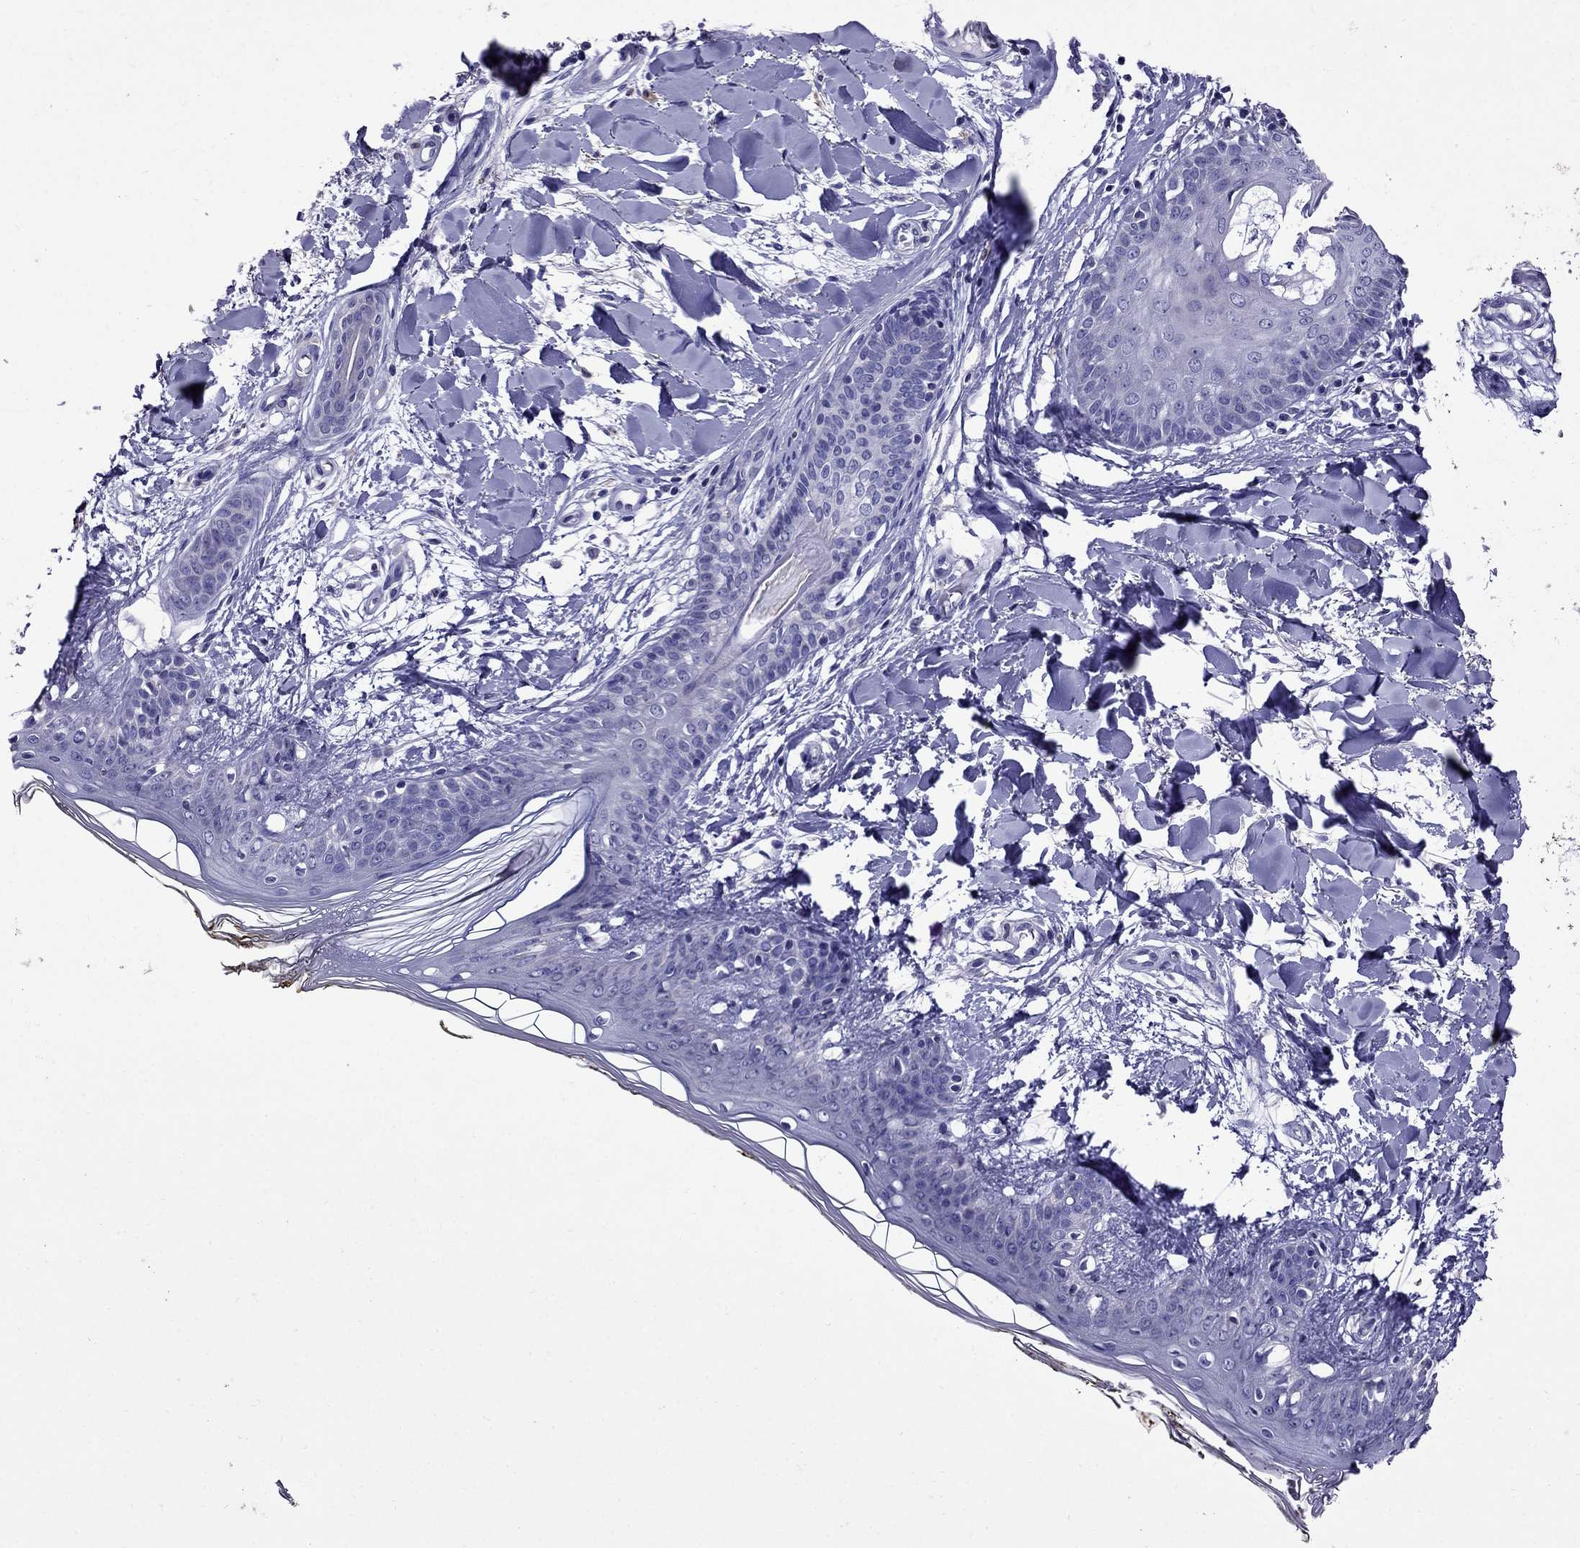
{"staining": {"intensity": "negative", "quantity": "none", "location": "none"}, "tissue": "skin", "cell_type": "Fibroblasts", "image_type": "normal", "snomed": [{"axis": "morphology", "description": "Normal tissue, NOS"}, {"axis": "topography", "description": "Skin"}], "caption": "Fibroblasts show no significant protein staining in normal skin. (IHC, brightfield microscopy, high magnification).", "gene": "OXCT2", "patient": {"sex": "female", "age": 34}}